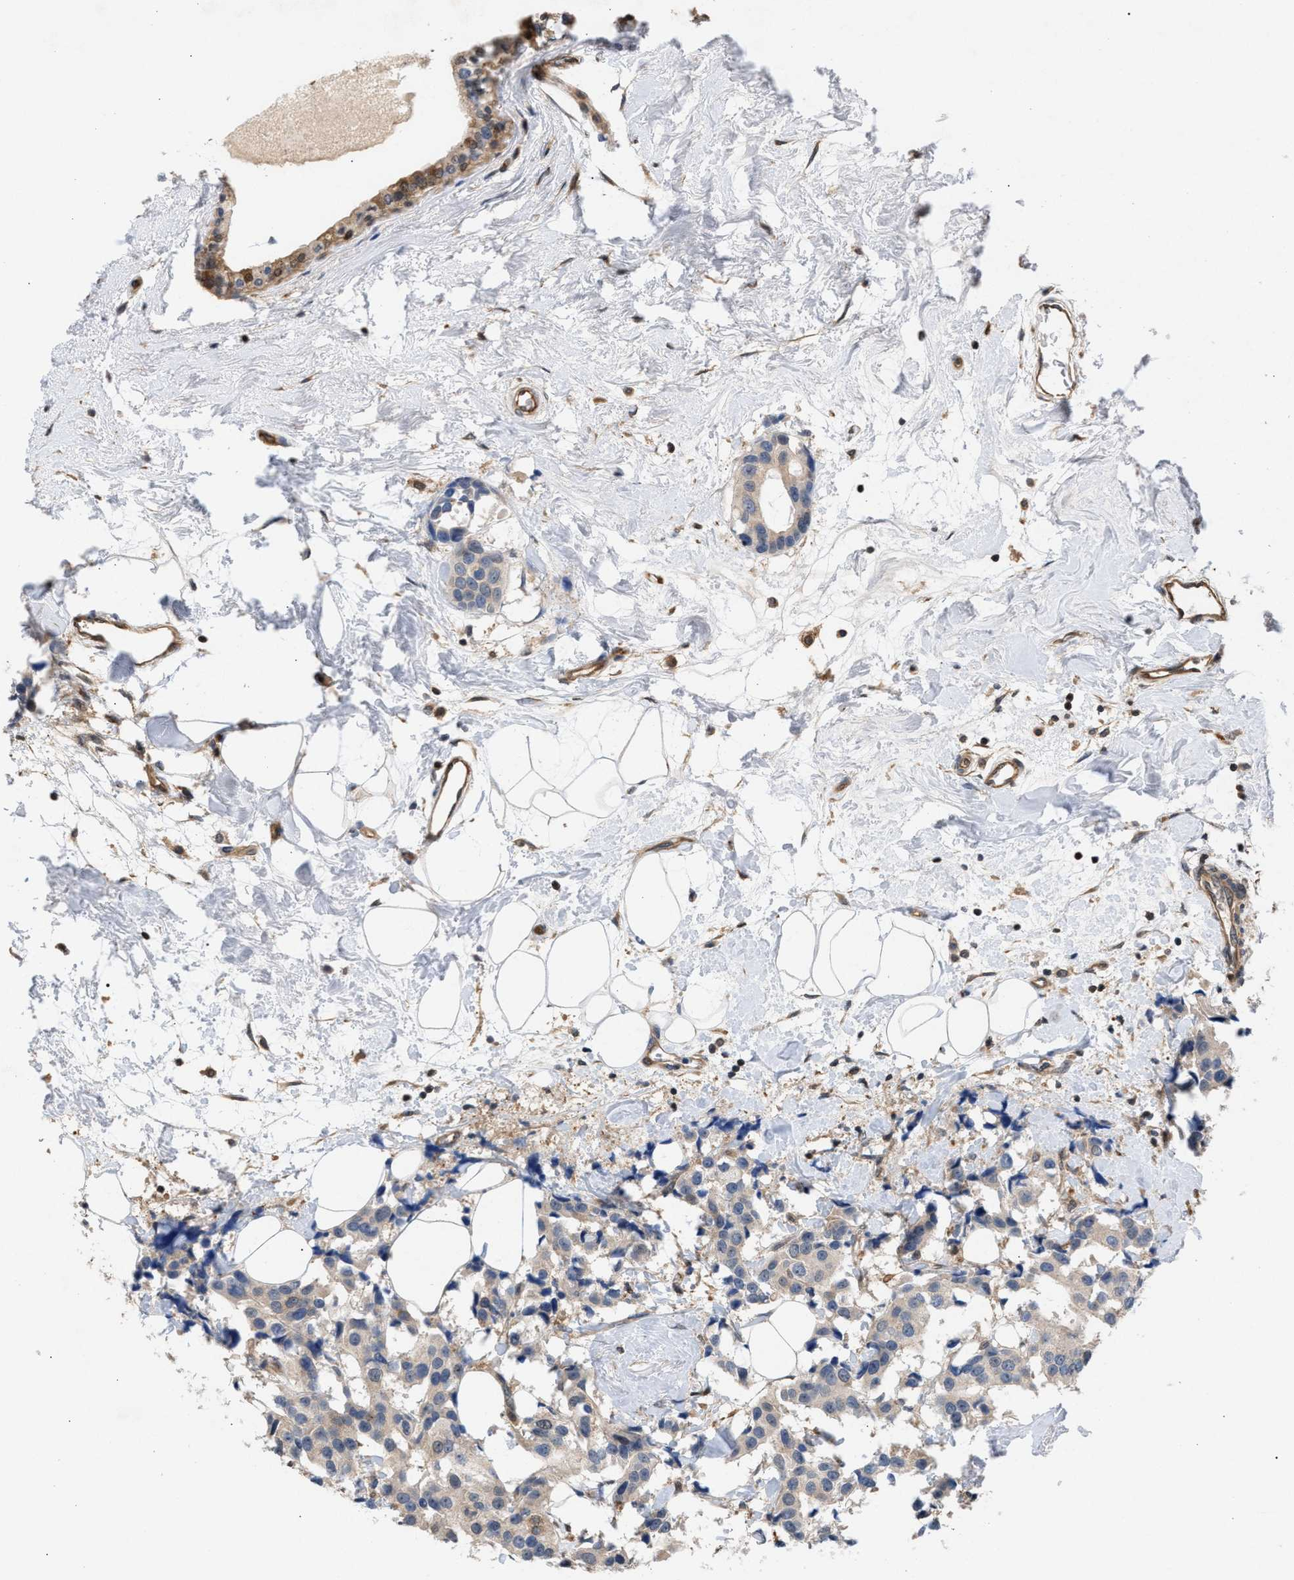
{"staining": {"intensity": "weak", "quantity": ">75%", "location": "cytoplasmic/membranous"}, "tissue": "breast cancer", "cell_type": "Tumor cells", "image_type": "cancer", "snomed": [{"axis": "morphology", "description": "Normal tissue, NOS"}, {"axis": "morphology", "description": "Duct carcinoma"}, {"axis": "topography", "description": "Breast"}], "caption": "There is low levels of weak cytoplasmic/membranous positivity in tumor cells of breast infiltrating ductal carcinoma, as demonstrated by immunohistochemical staining (brown color).", "gene": "GLOD4", "patient": {"sex": "female", "age": 39}}